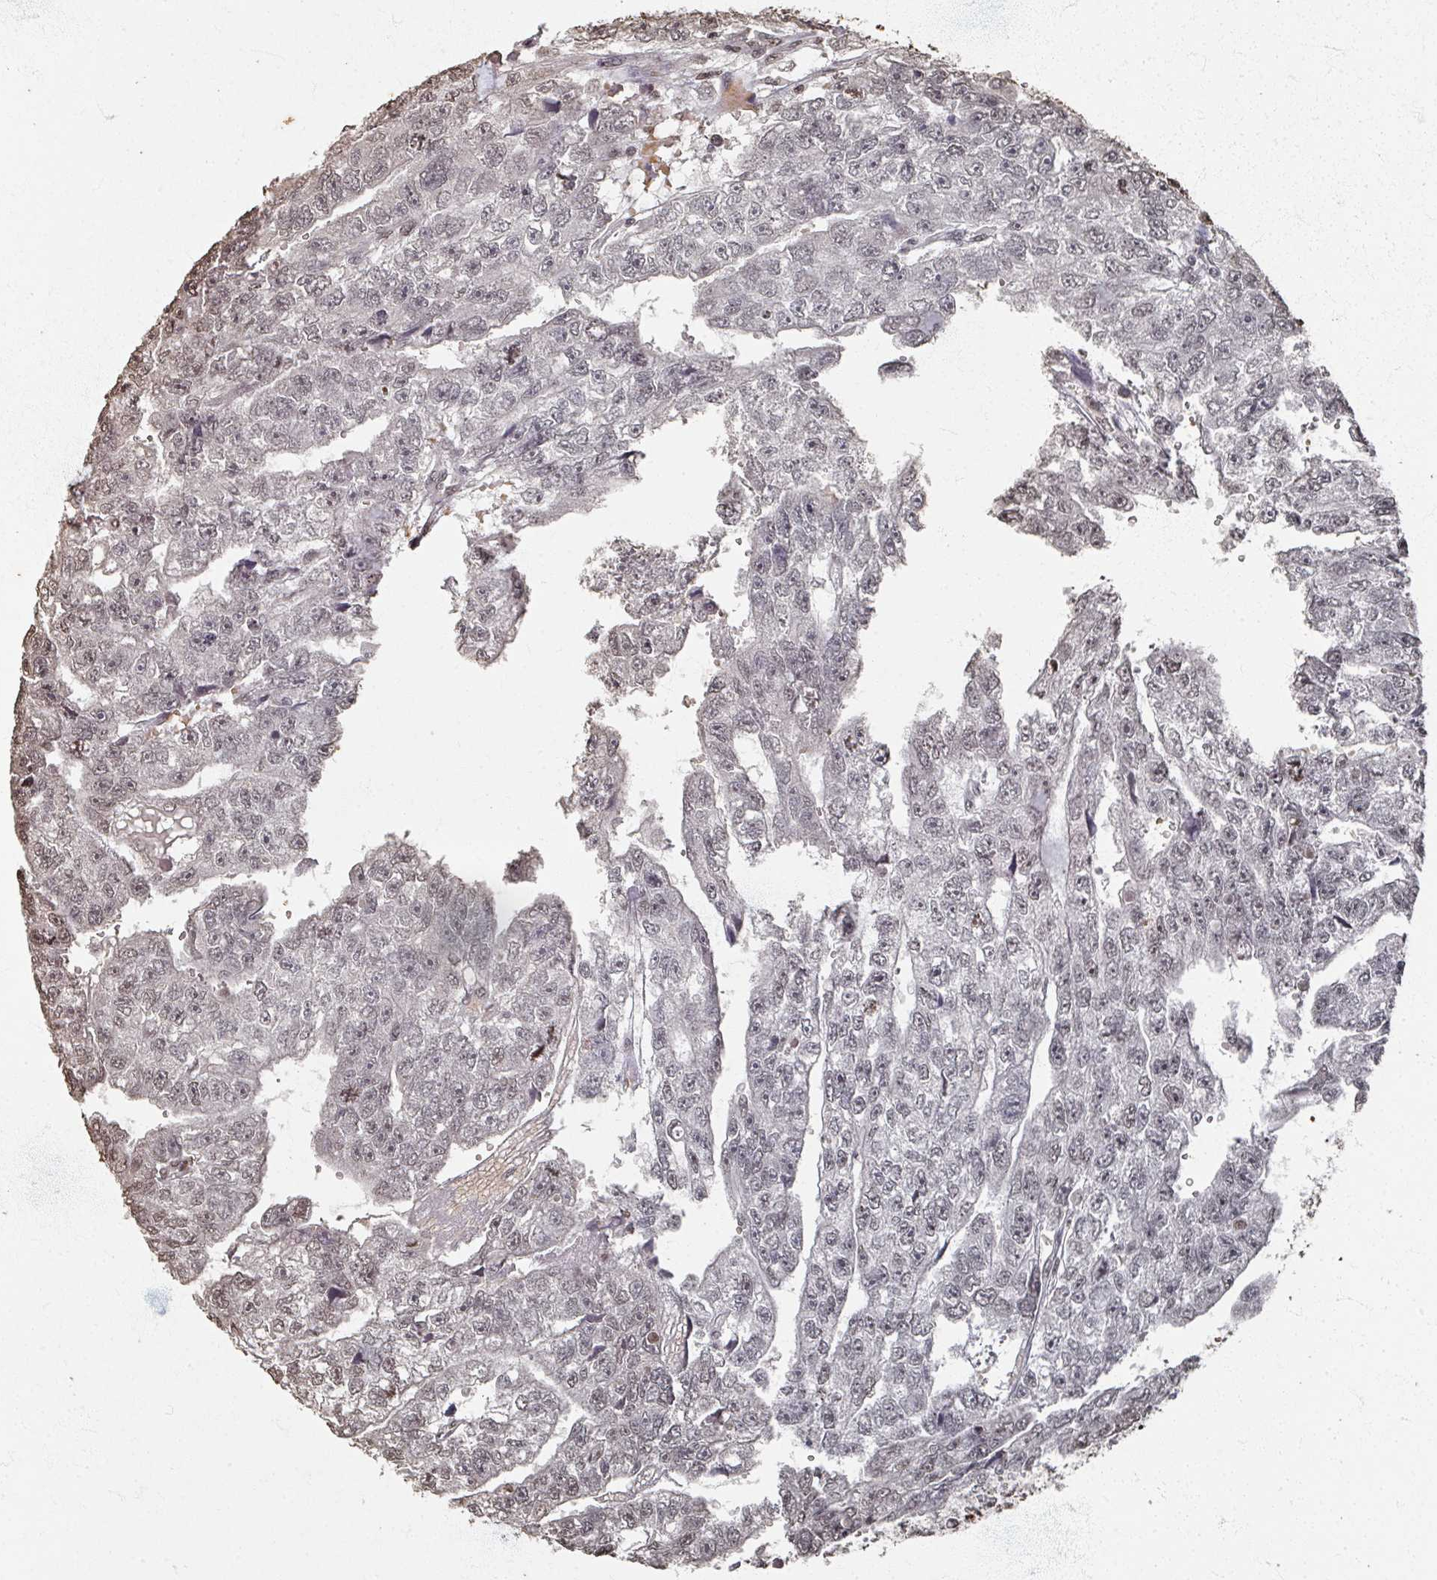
{"staining": {"intensity": "weak", "quantity": "<25%", "location": "nuclear"}, "tissue": "testis cancer", "cell_type": "Tumor cells", "image_type": "cancer", "snomed": [{"axis": "morphology", "description": "Carcinoma, Embryonal, NOS"}, {"axis": "topography", "description": "Testis"}], "caption": "High magnification brightfield microscopy of embryonal carcinoma (testis) stained with DAB (brown) and counterstained with hematoxylin (blue): tumor cells show no significant staining.", "gene": "DCUN1D5", "patient": {"sex": "male", "age": 20}}